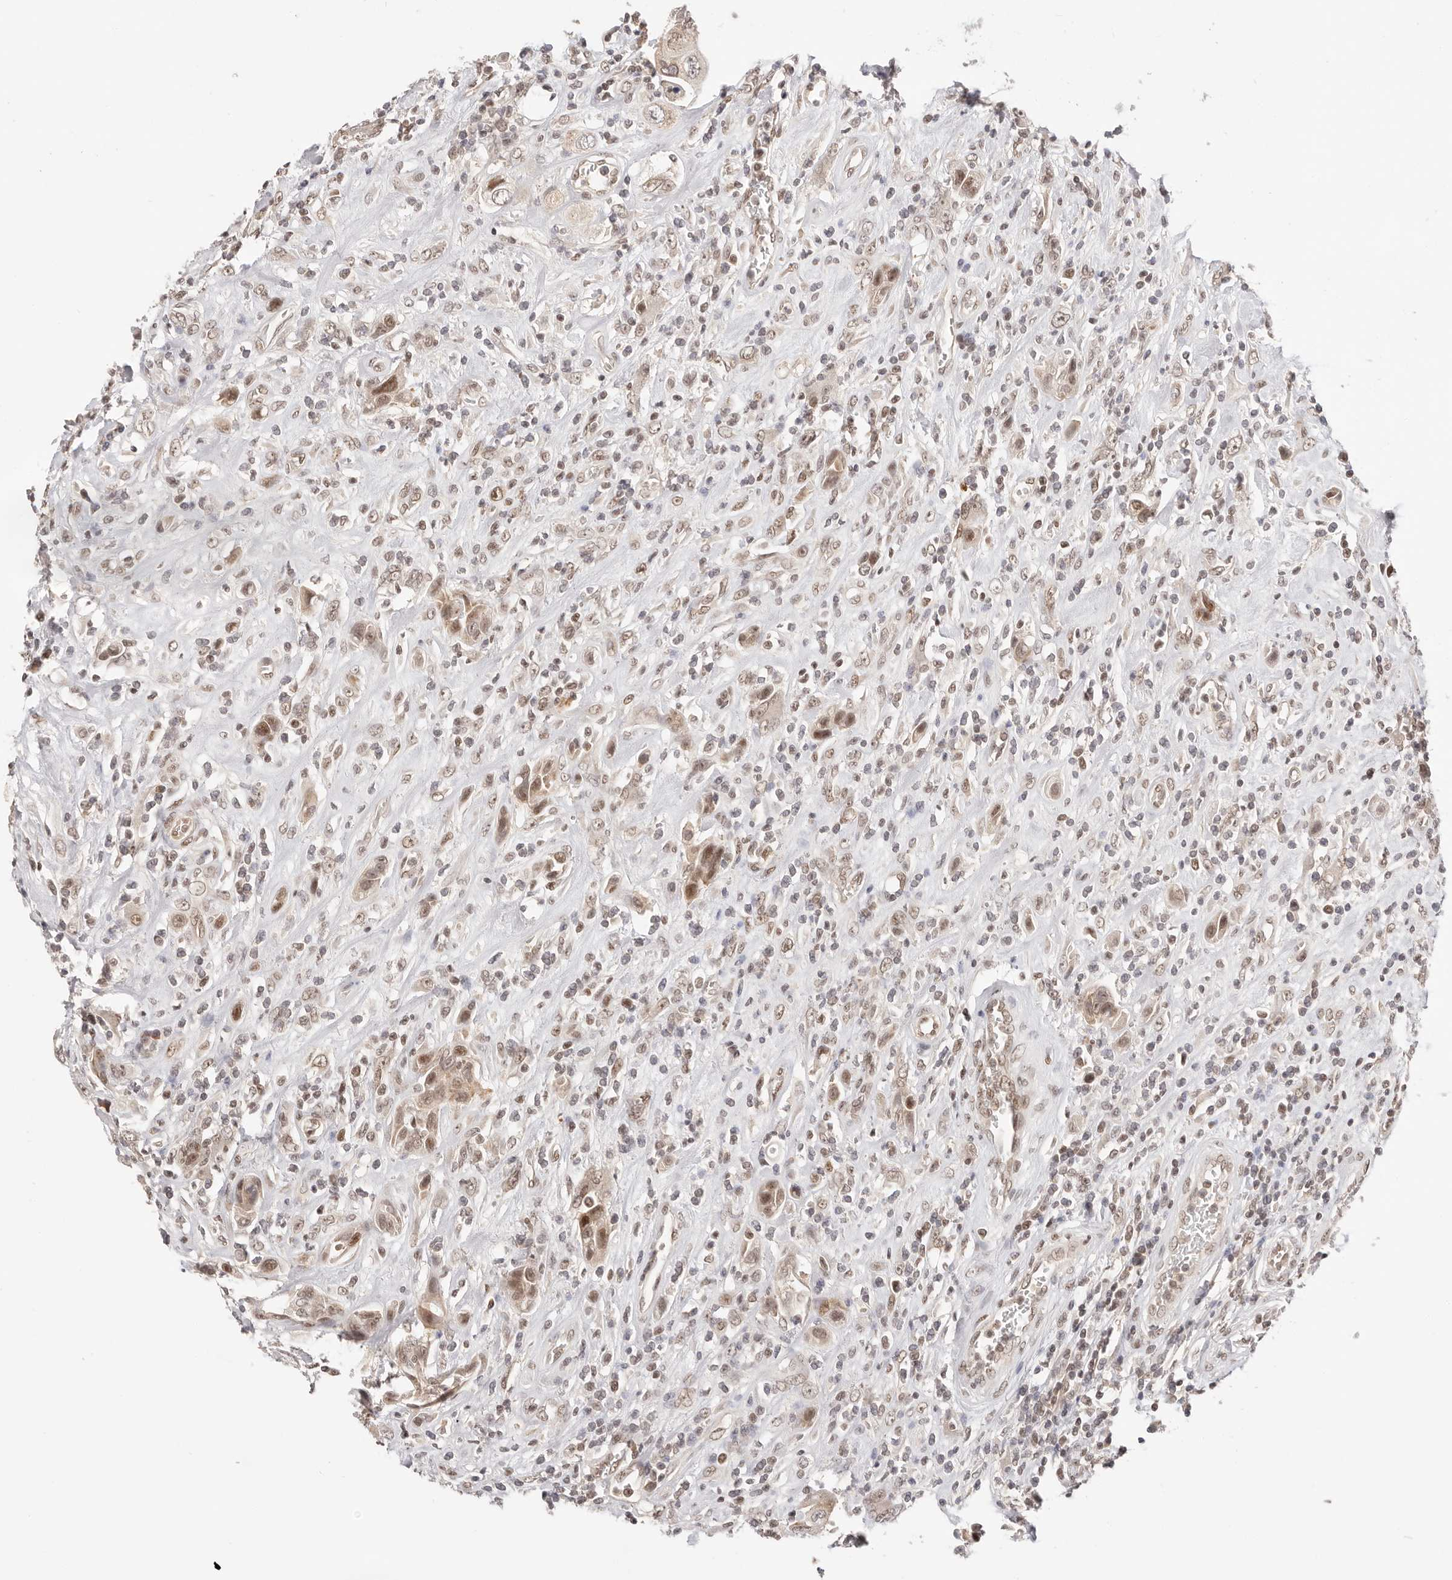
{"staining": {"intensity": "moderate", "quantity": ">75%", "location": "nuclear"}, "tissue": "urothelial cancer", "cell_type": "Tumor cells", "image_type": "cancer", "snomed": [{"axis": "morphology", "description": "Urothelial carcinoma, High grade"}, {"axis": "topography", "description": "Urinary bladder"}], "caption": "Protein expression analysis of urothelial carcinoma (high-grade) demonstrates moderate nuclear expression in approximately >75% of tumor cells. Ihc stains the protein in brown and the nuclei are stained blue.", "gene": "RFC3", "patient": {"sex": "male", "age": 50}}